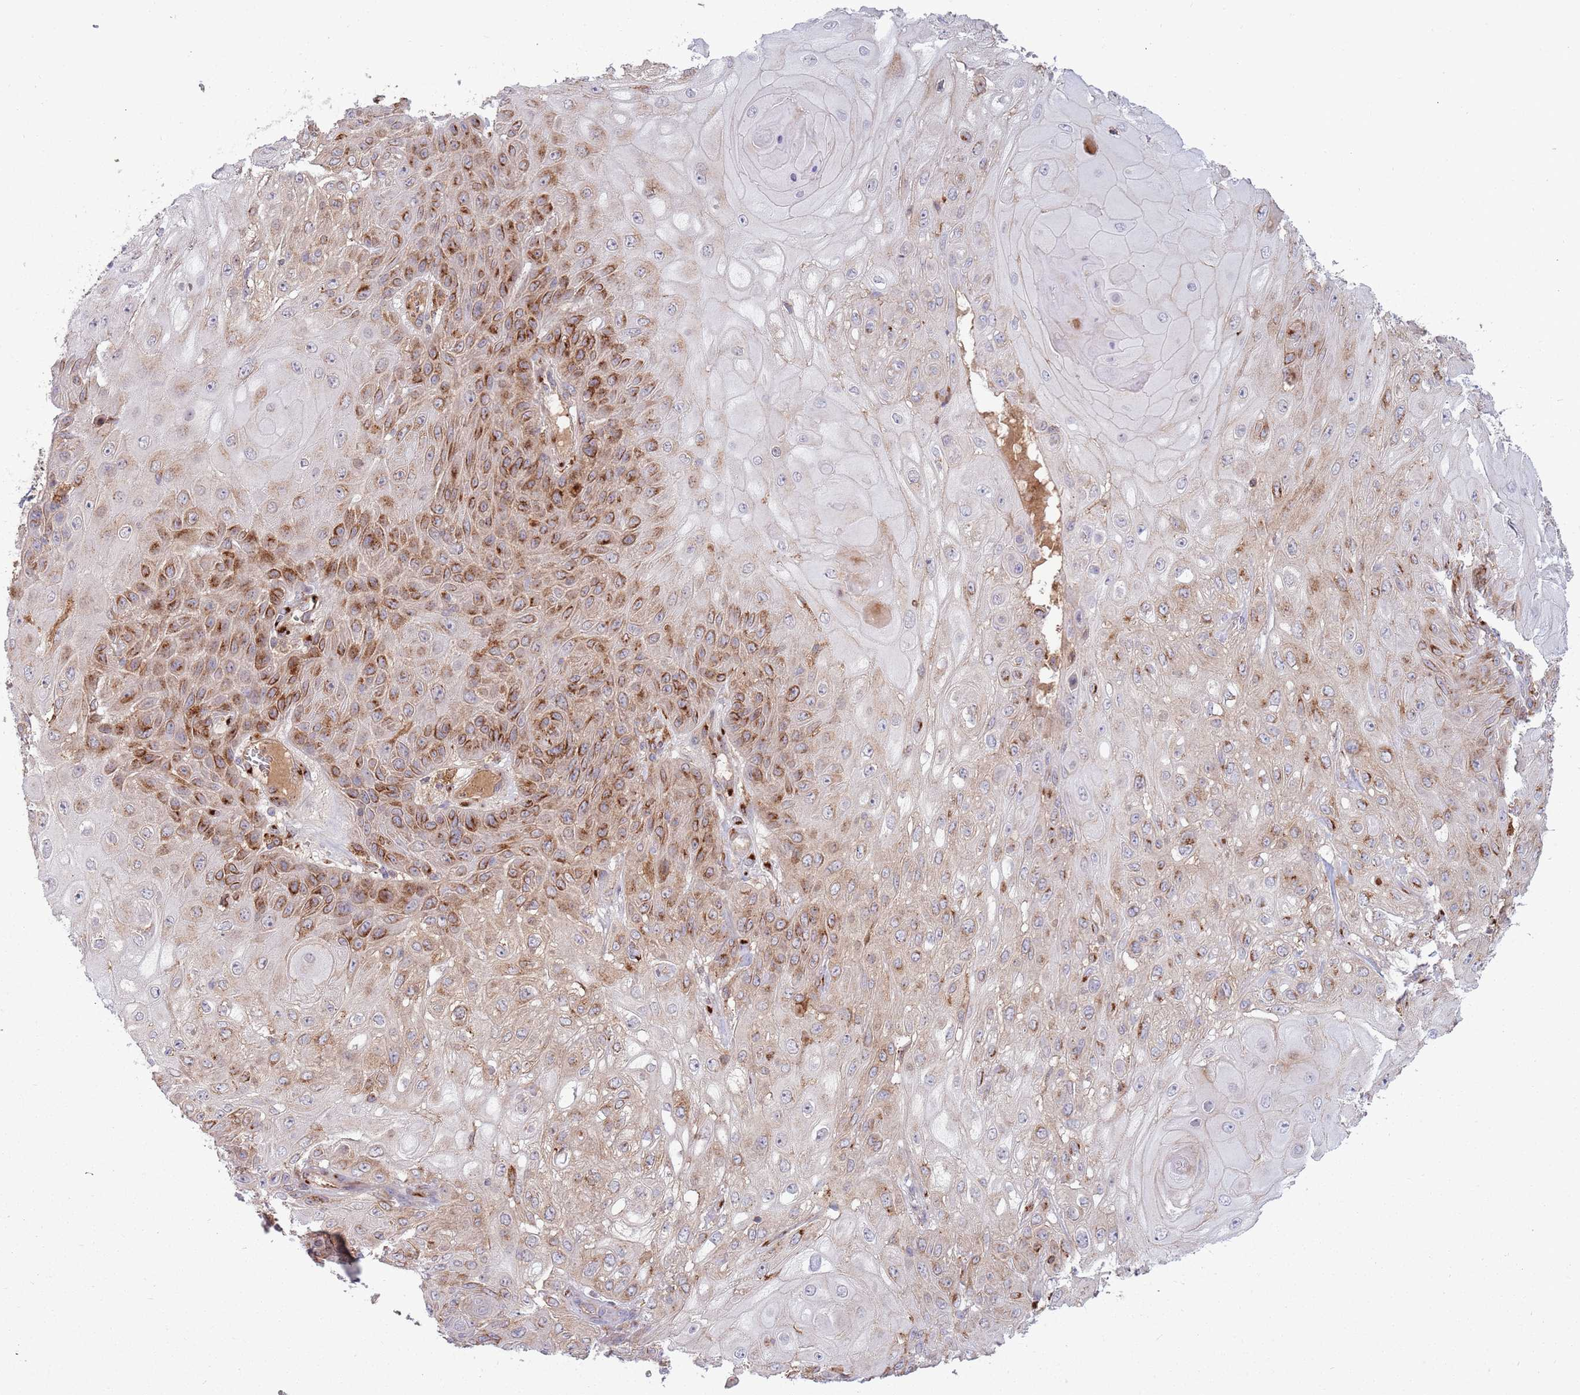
{"staining": {"intensity": "strong", "quantity": "25%-75%", "location": "cytoplasmic/membranous"}, "tissue": "skin cancer", "cell_type": "Tumor cells", "image_type": "cancer", "snomed": [{"axis": "morphology", "description": "Normal tissue, NOS"}, {"axis": "morphology", "description": "Squamous cell carcinoma, NOS"}, {"axis": "topography", "description": "Skin"}, {"axis": "topography", "description": "Cartilage tissue"}], "caption": "This image reveals IHC staining of human skin squamous cell carcinoma, with high strong cytoplasmic/membranous positivity in approximately 25%-75% of tumor cells.", "gene": "BTBD7", "patient": {"sex": "female", "age": 79}}